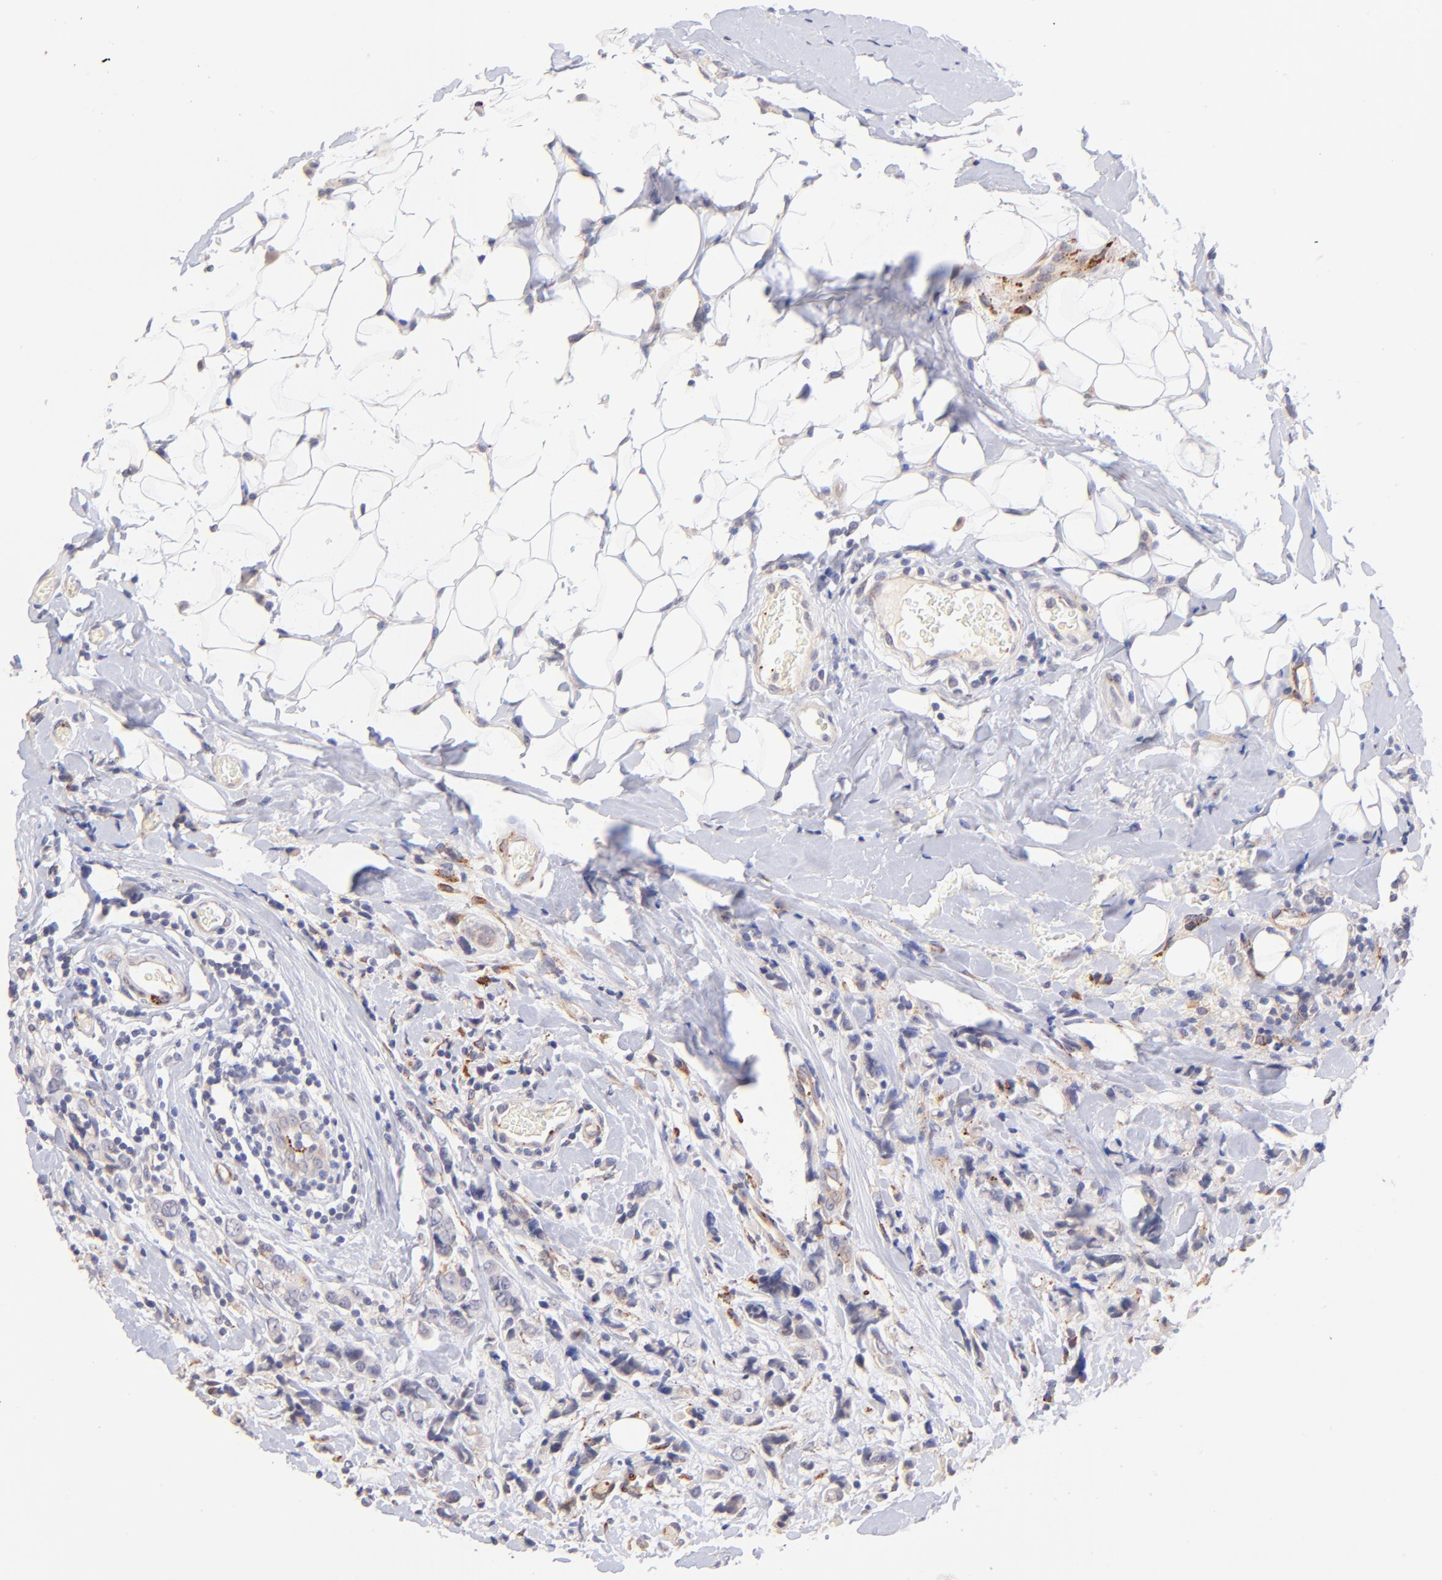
{"staining": {"intensity": "weak", "quantity": "25%-75%", "location": "cytoplasmic/membranous"}, "tissue": "breast cancer", "cell_type": "Tumor cells", "image_type": "cancer", "snomed": [{"axis": "morphology", "description": "Lobular carcinoma"}, {"axis": "topography", "description": "Breast"}], "caption": "Human breast cancer stained for a protein (brown) displays weak cytoplasmic/membranous positive positivity in about 25%-75% of tumor cells.", "gene": "SPARC", "patient": {"sex": "female", "age": 57}}